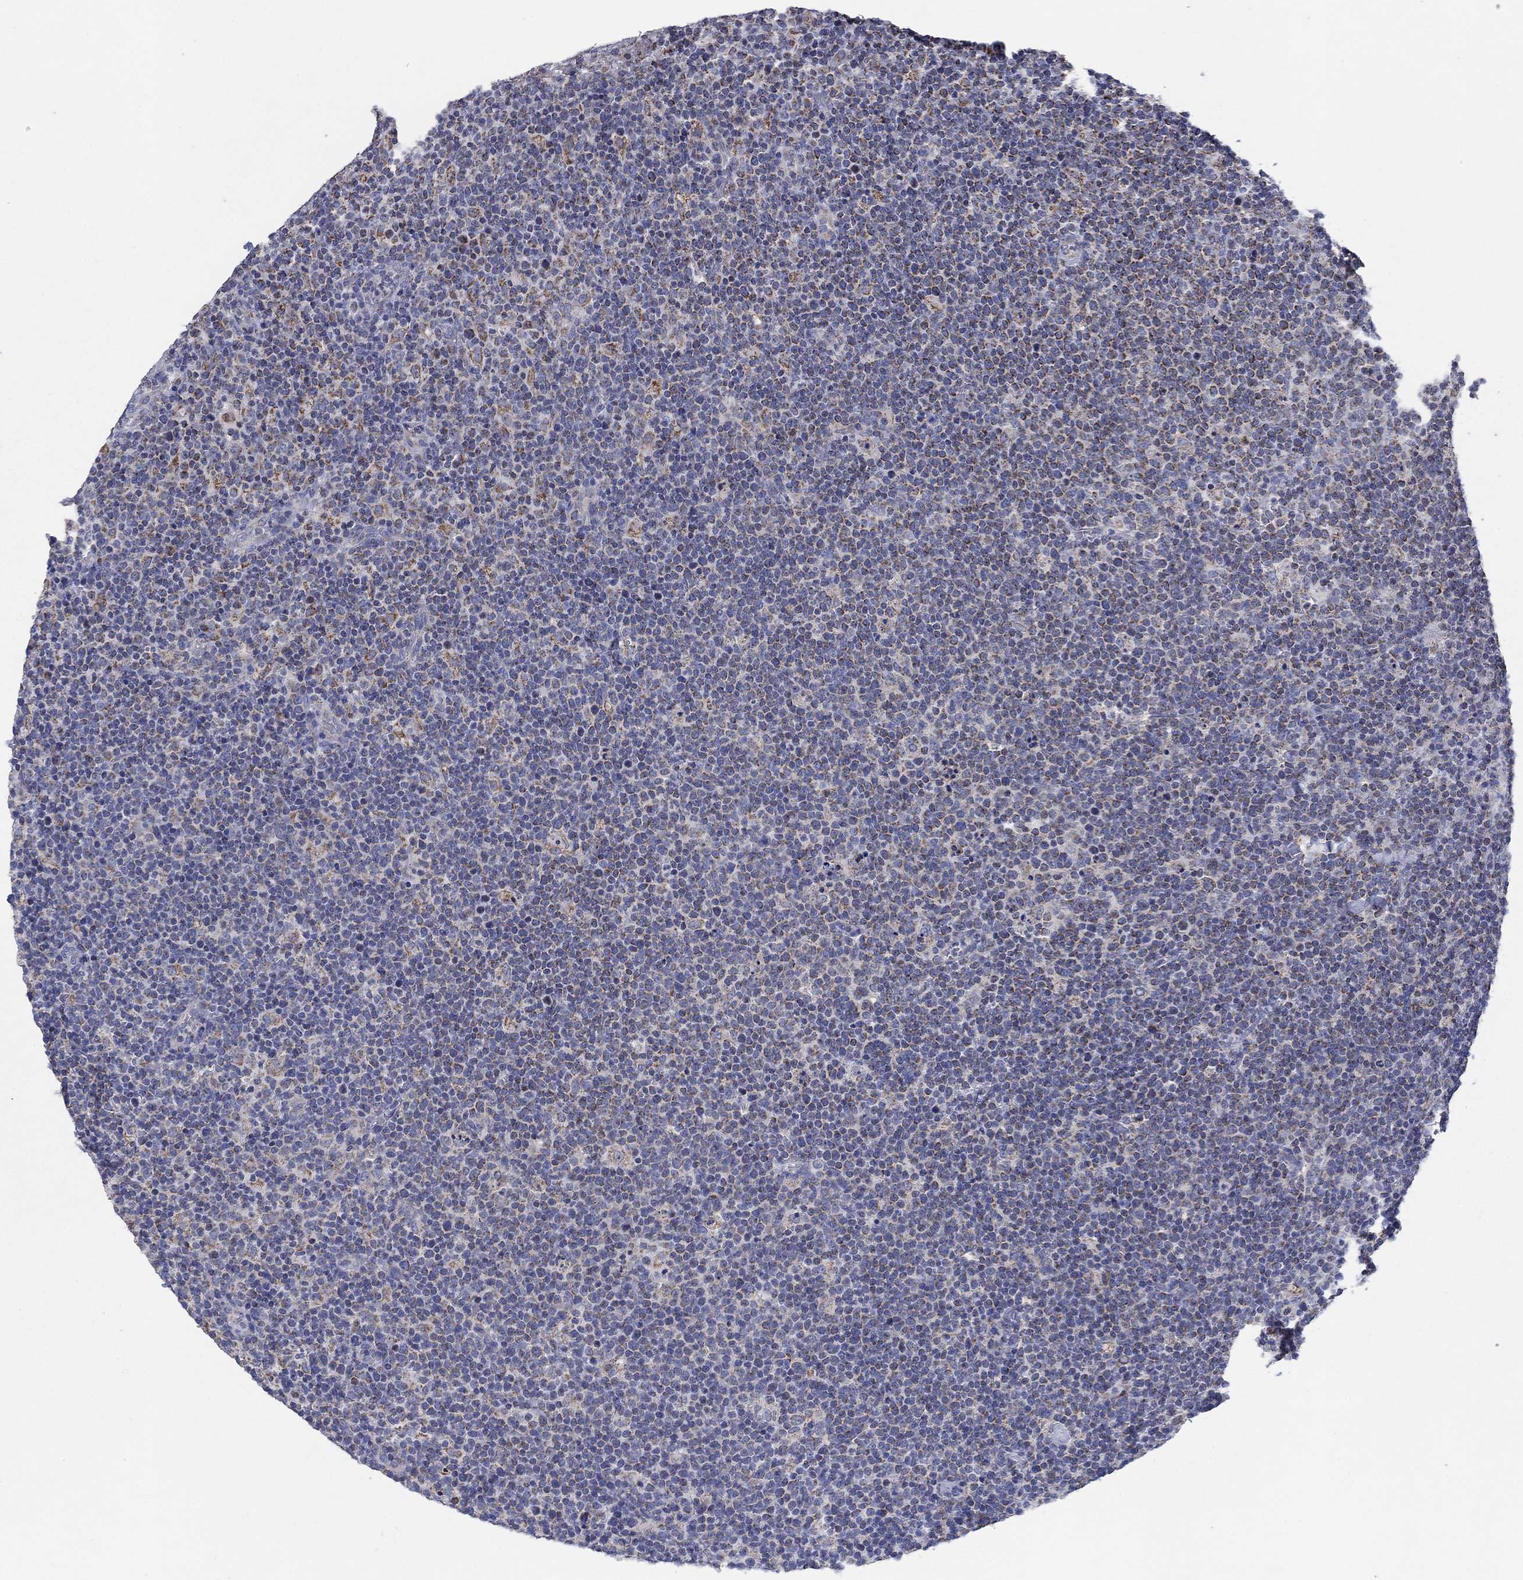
{"staining": {"intensity": "moderate", "quantity": "25%-75%", "location": "cytoplasmic/membranous"}, "tissue": "lymphoma", "cell_type": "Tumor cells", "image_type": "cancer", "snomed": [{"axis": "morphology", "description": "Malignant lymphoma, non-Hodgkin's type, High grade"}, {"axis": "topography", "description": "Lymph node"}], "caption": "Approximately 25%-75% of tumor cells in lymphoma show moderate cytoplasmic/membranous protein positivity as visualized by brown immunohistochemical staining.", "gene": "C9orf85", "patient": {"sex": "male", "age": 61}}